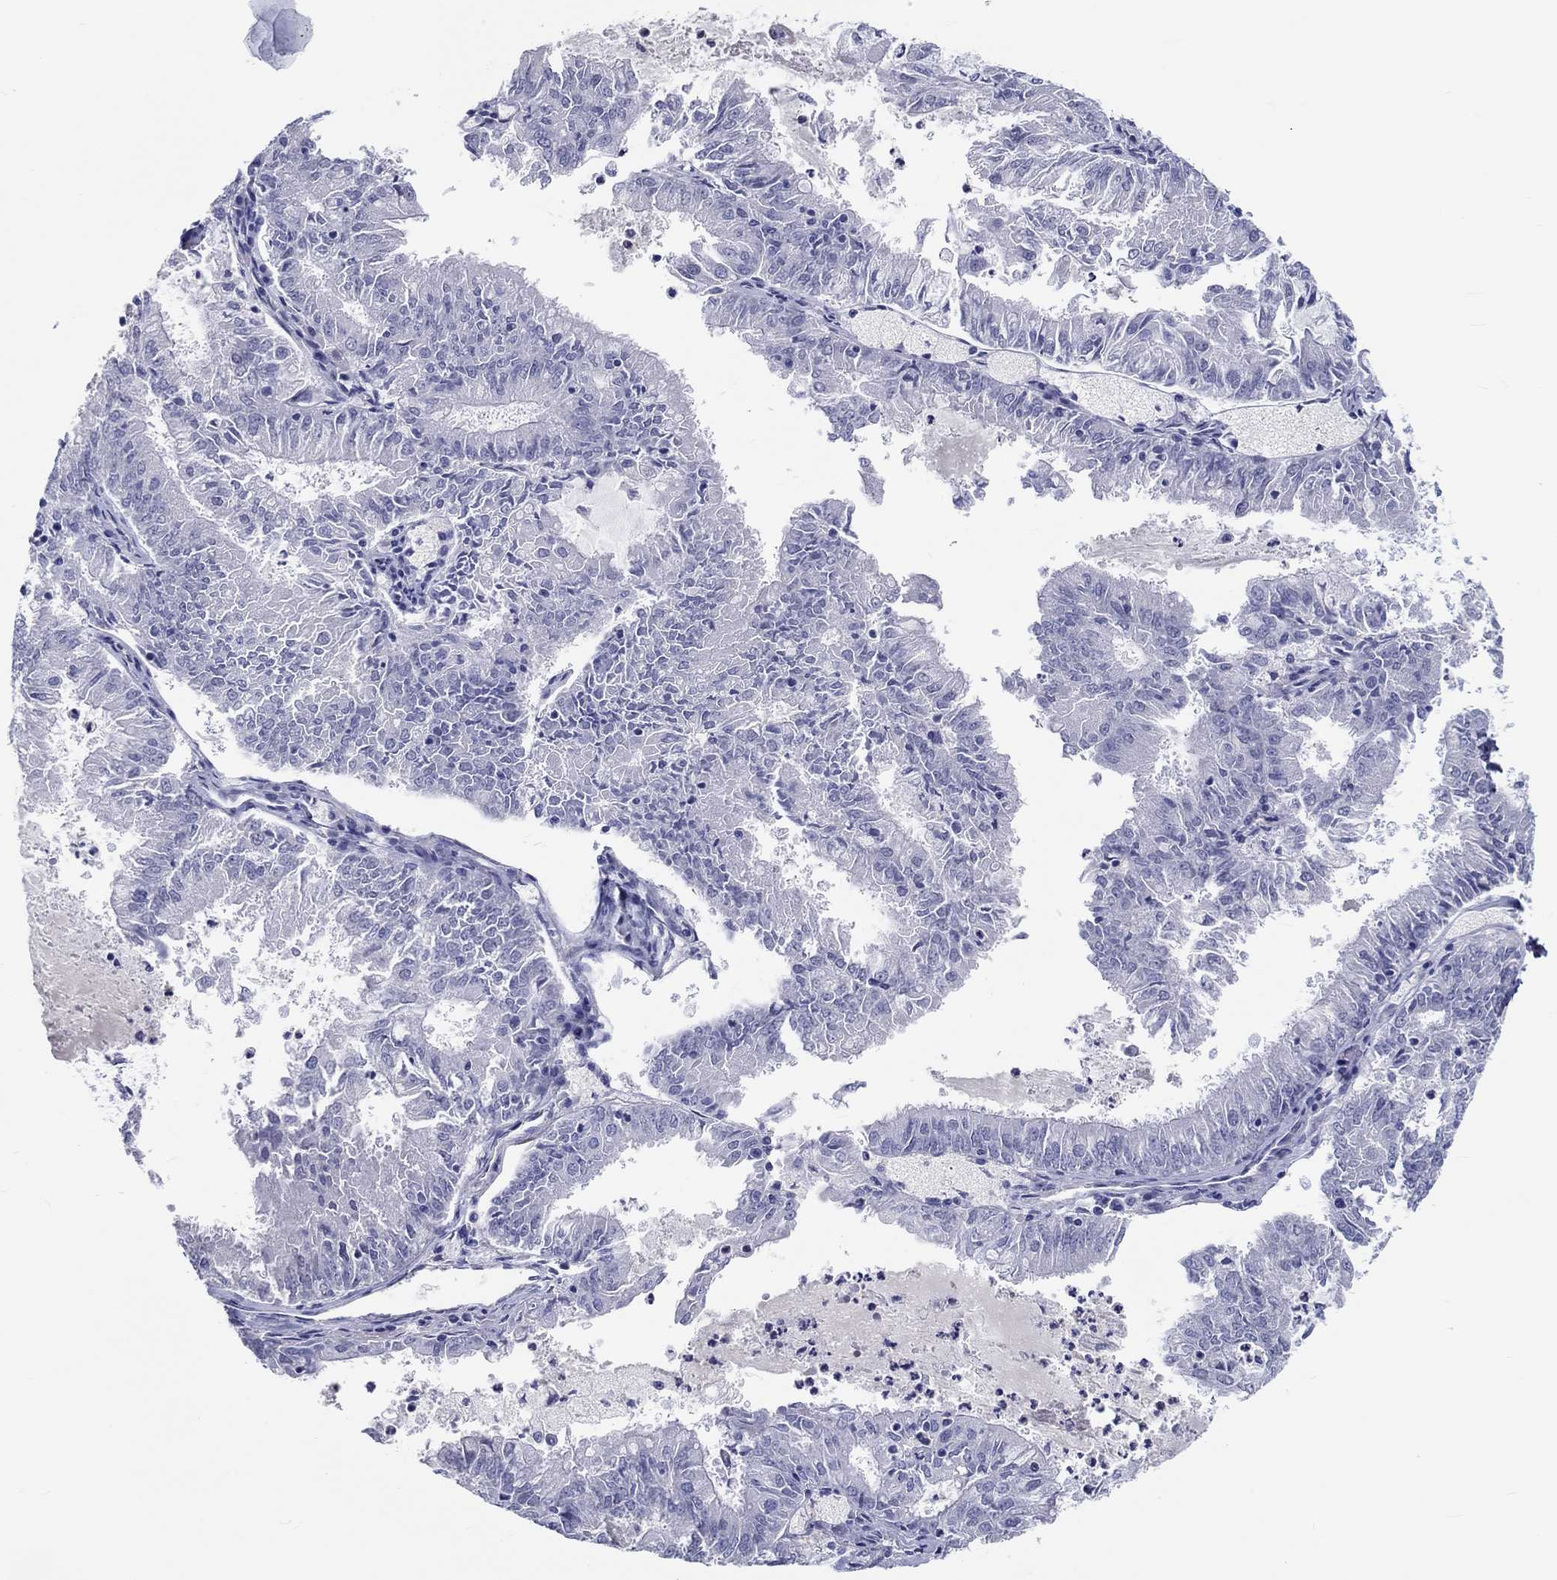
{"staining": {"intensity": "negative", "quantity": "none", "location": "none"}, "tissue": "endometrial cancer", "cell_type": "Tumor cells", "image_type": "cancer", "snomed": [{"axis": "morphology", "description": "Adenocarcinoma, NOS"}, {"axis": "topography", "description": "Endometrium"}], "caption": "A photomicrograph of endometrial cancer stained for a protein reveals no brown staining in tumor cells.", "gene": "CDY2B", "patient": {"sex": "female", "age": 57}}